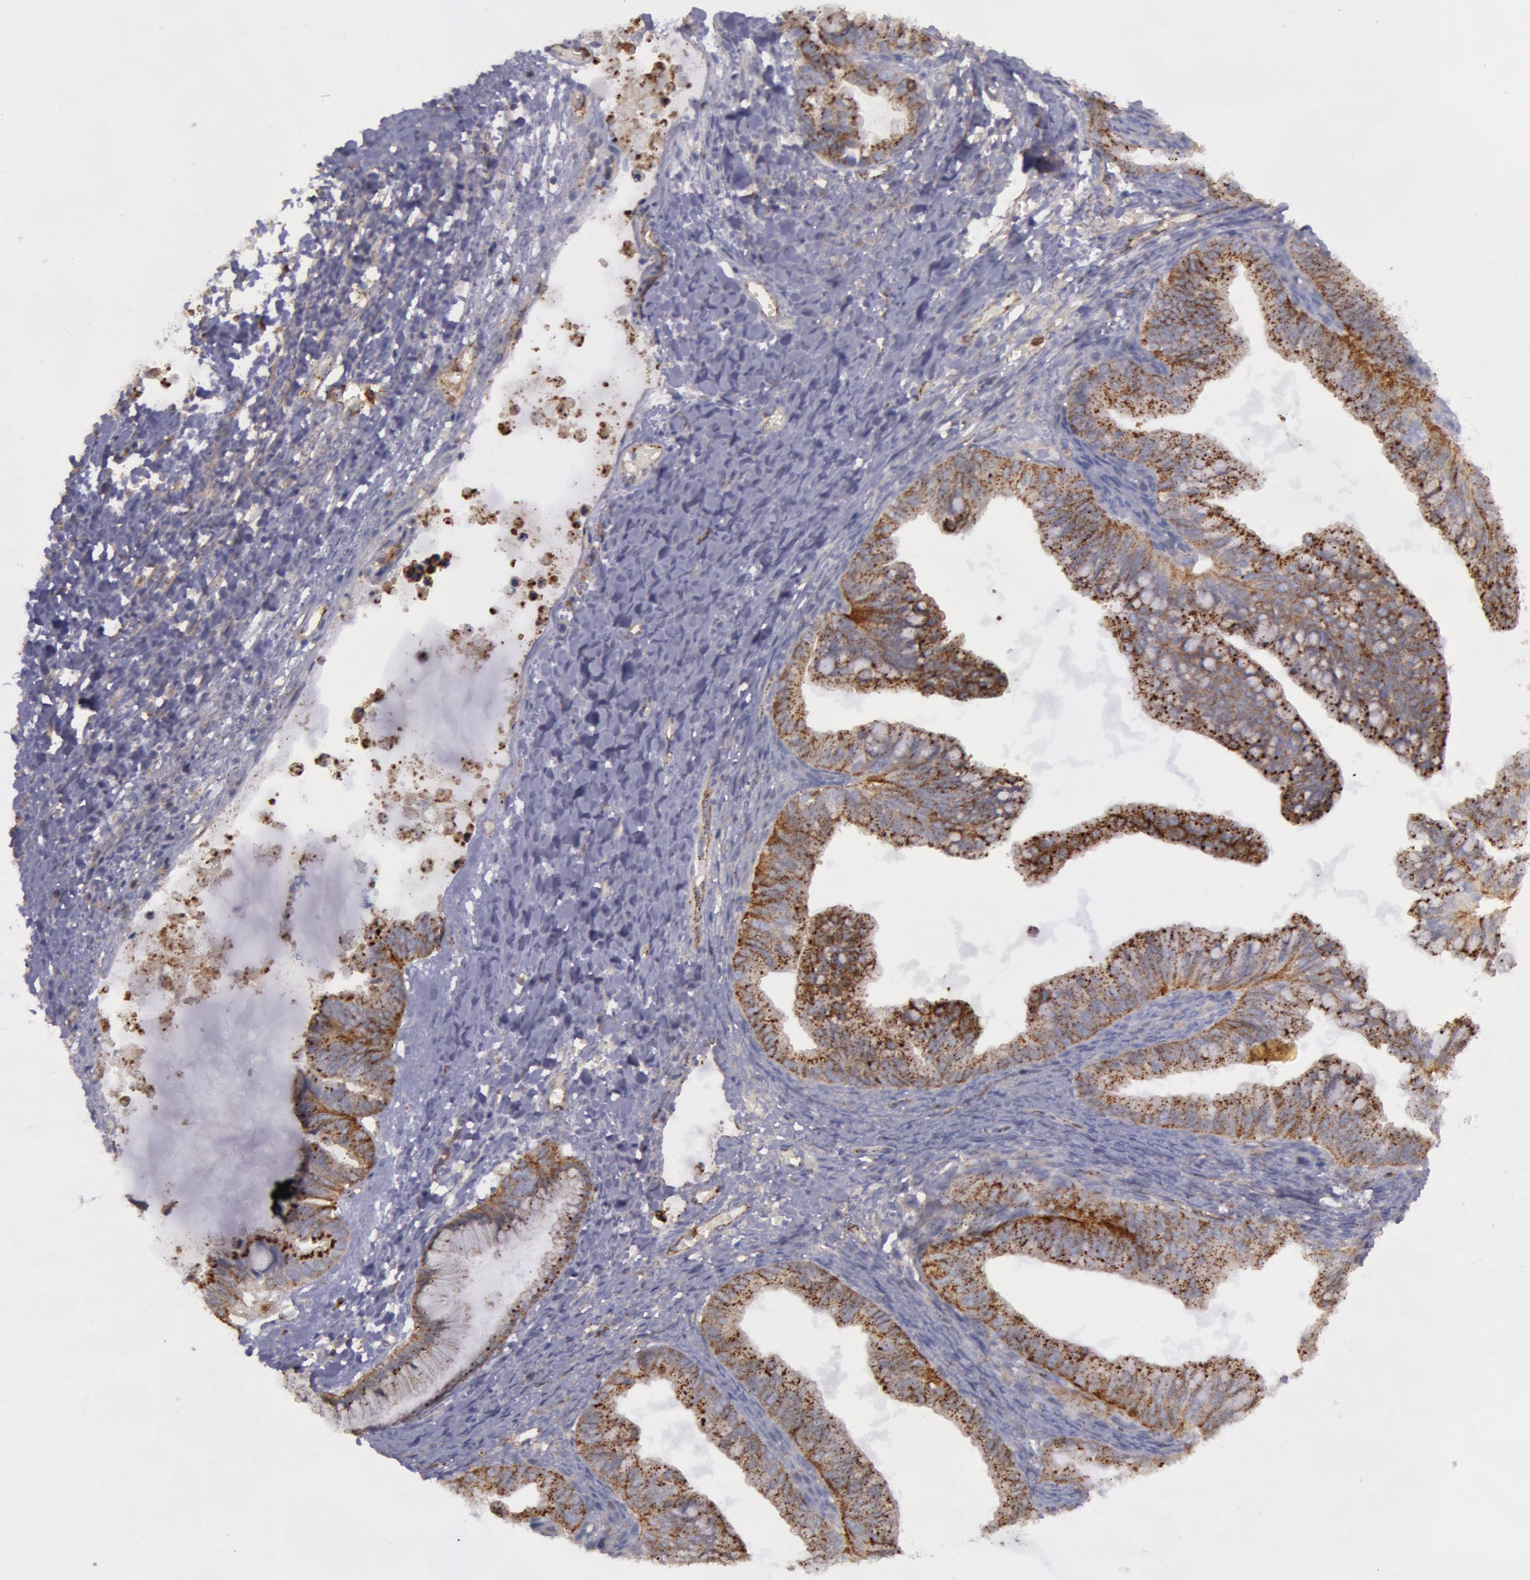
{"staining": {"intensity": "weak", "quantity": ">75%", "location": "cytoplasmic/membranous"}, "tissue": "ovarian cancer", "cell_type": "Tumor cells", "image_type": "cancer", "snomed": [{"axis": "morphology", "description": "Cystadenocarcinoma, mucinous, NOS"}, {"axis": "topography", "description": "Ovary"}], "caption": "This is an image of IHC staining of ovarian cancer, which shows weak staining in the cytoplasmic/membranous of tumor cells.", "gene": "FLOT2", "patient": {"sex": "female", "age": 36}}